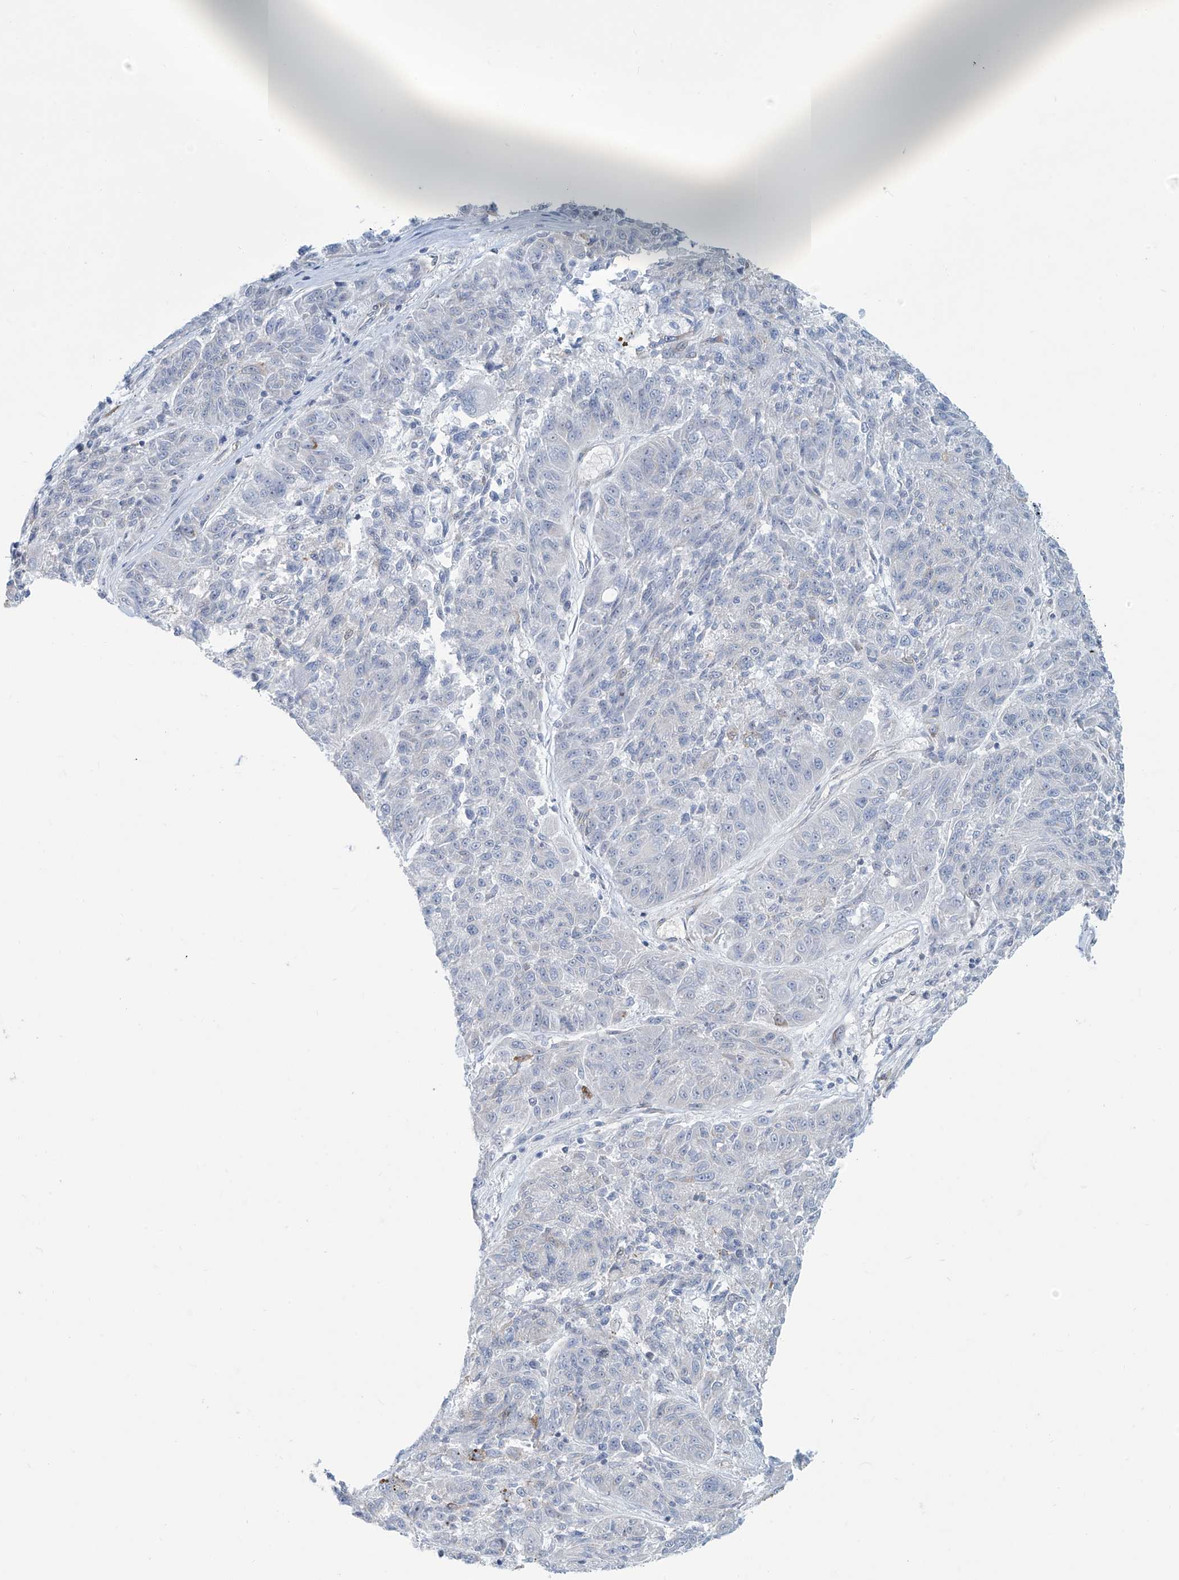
{"staining": {"intensity": "negative", "quantity": "none", "location": "none"}, "tissue": "melanoma", "cell_type": "Tumor cells", "image_type": "cancer", "snomed": [{"axis": "morphology", "description": "Malignant melanoma, NOS"}, {"axis": "topography", "description": "Skin"}], "caption": "High power microscopy micrograph of an immunohistochemistry (IHC) image of malignant melanoma, revealing no significant staining in tumor cells.", "gene": "SARNP", "patient": {"sex": "male", "age": 53}}